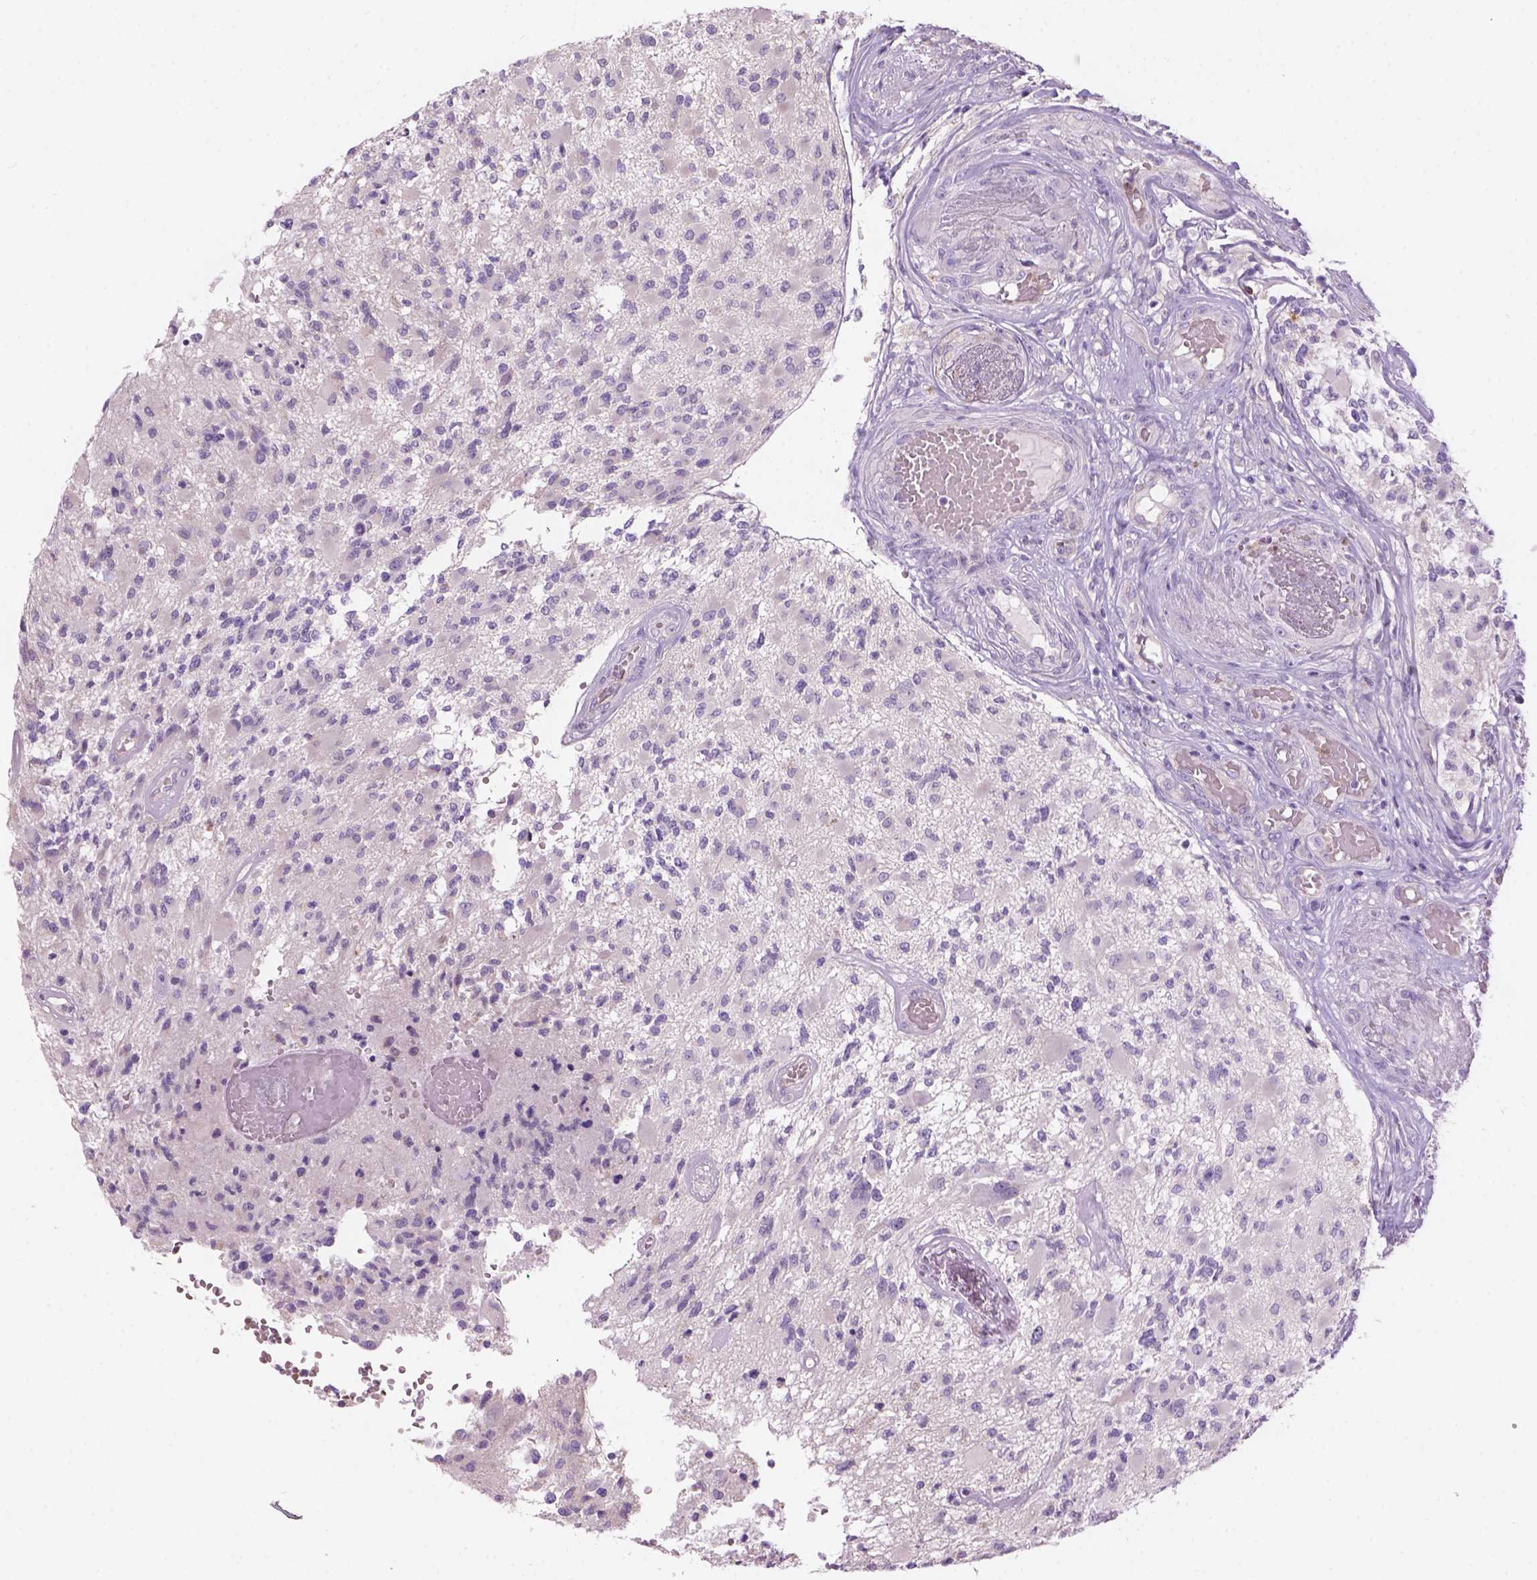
{"staining": {"intensity": "negative", "quantity": "none", "location": "none"}, "tissue": "glioma", "cell_type": "Tumor cells", "image_type": "cancer", "snomed": [{"axis": "morphology", "description": "Glioma, malignant, High grade"}, {"axis": "topography", "description": "Brain"}], "caption": "Human malignant high-grade glioma stained for a protein using immunohistochemistry exhibits no positivity in tumor cells.", "gene": "CD84", "patient": {"sex": "female", "age": 63}}